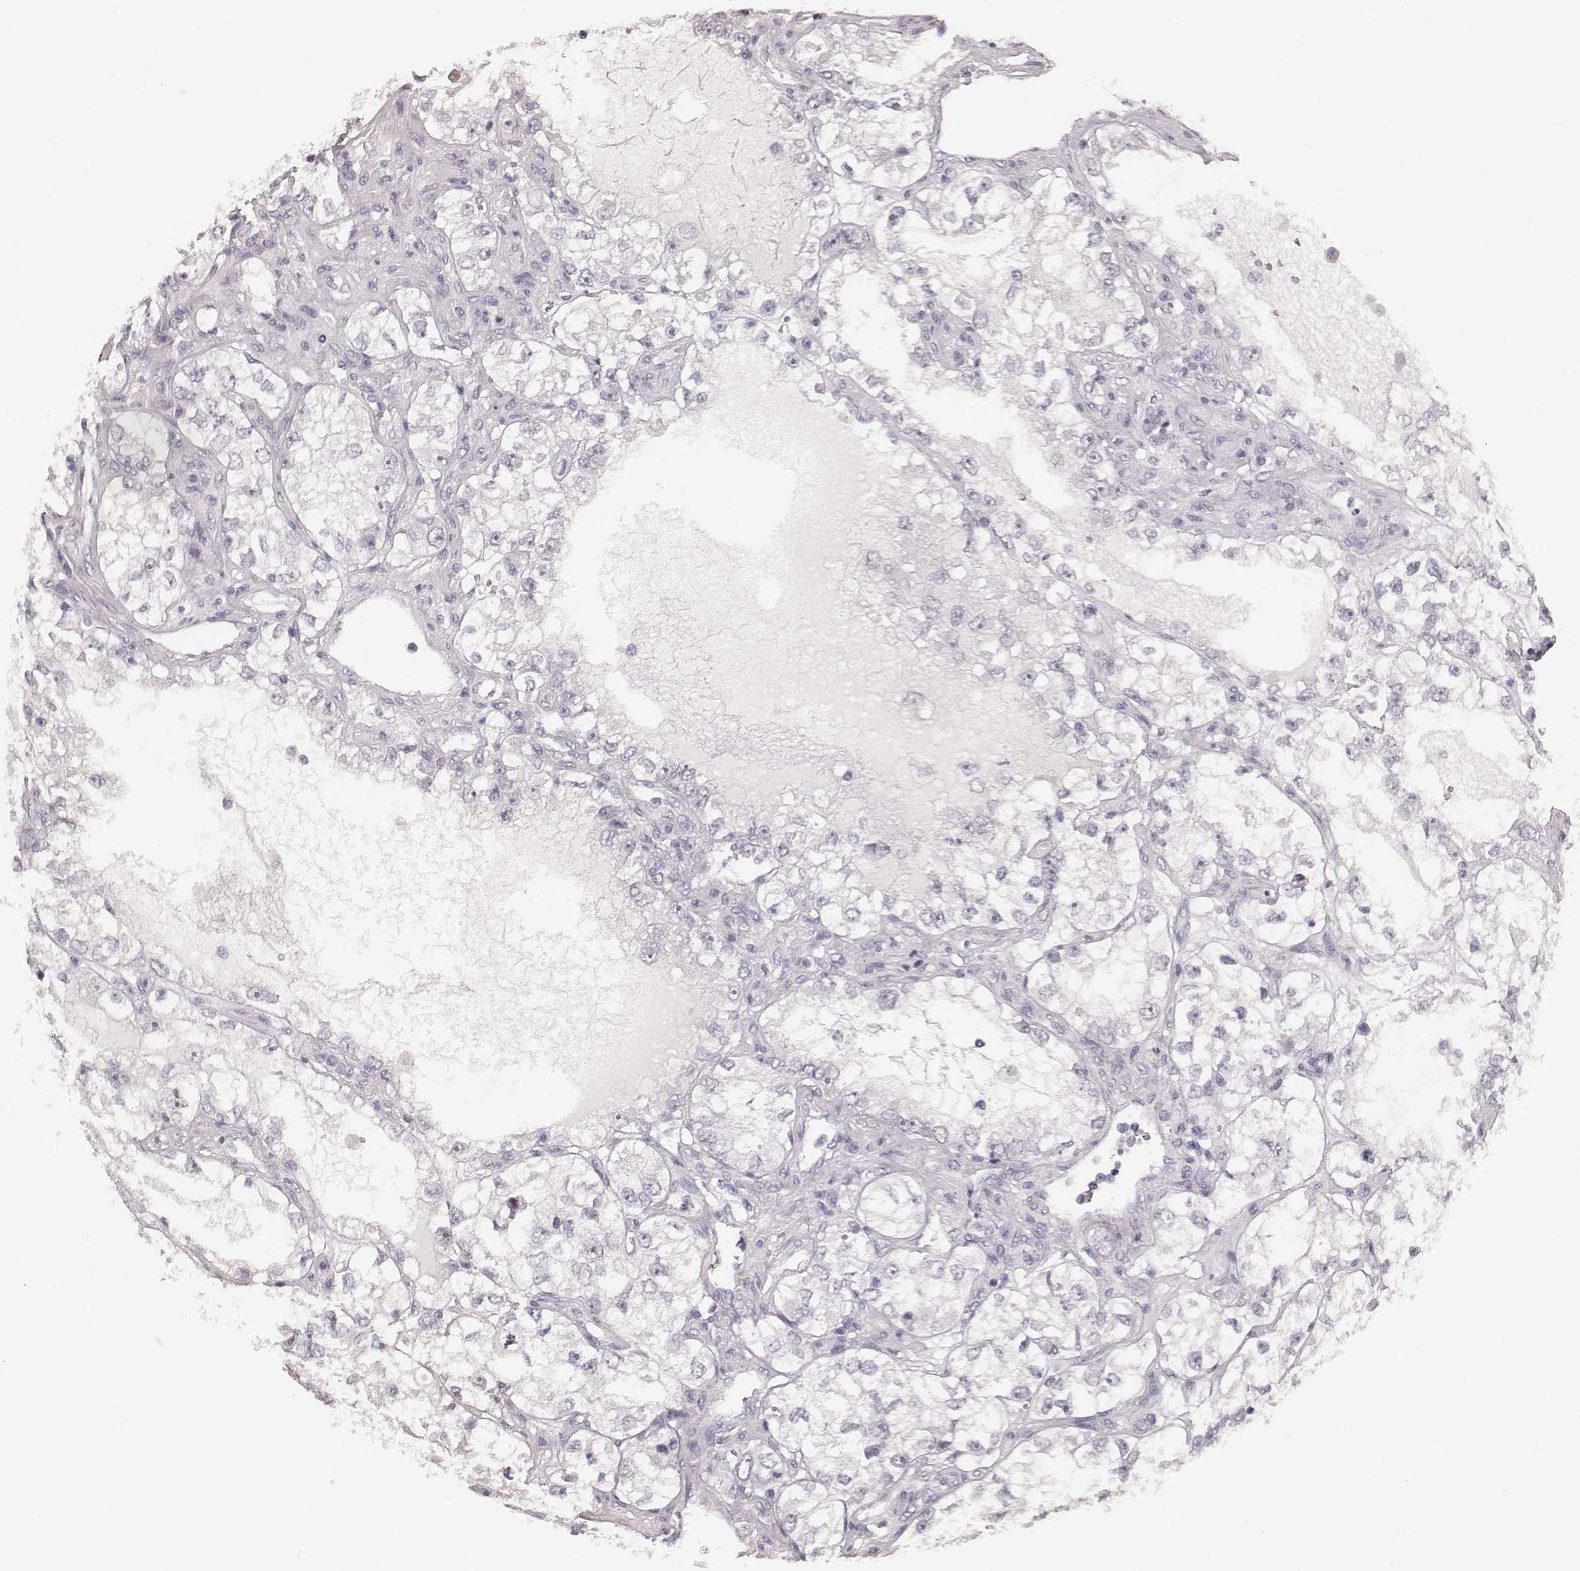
{"staining": {"intensity": "negative", "quantity": "none", "location": "none"}, "tissue": "renal cancer", "cell_type": "Tumor cells", "image_type": "cancer", "snomed": [{"axis": "morphology", "description": "Adenocarcinoma, NOS"}, {"axis": "topography", "description": "Kidney"}], "caption": "IHC of renal cancer displays no positivity in tumor cells.", "gene": "HNF4G", "patient": {"sex": "female", "age": 59}}